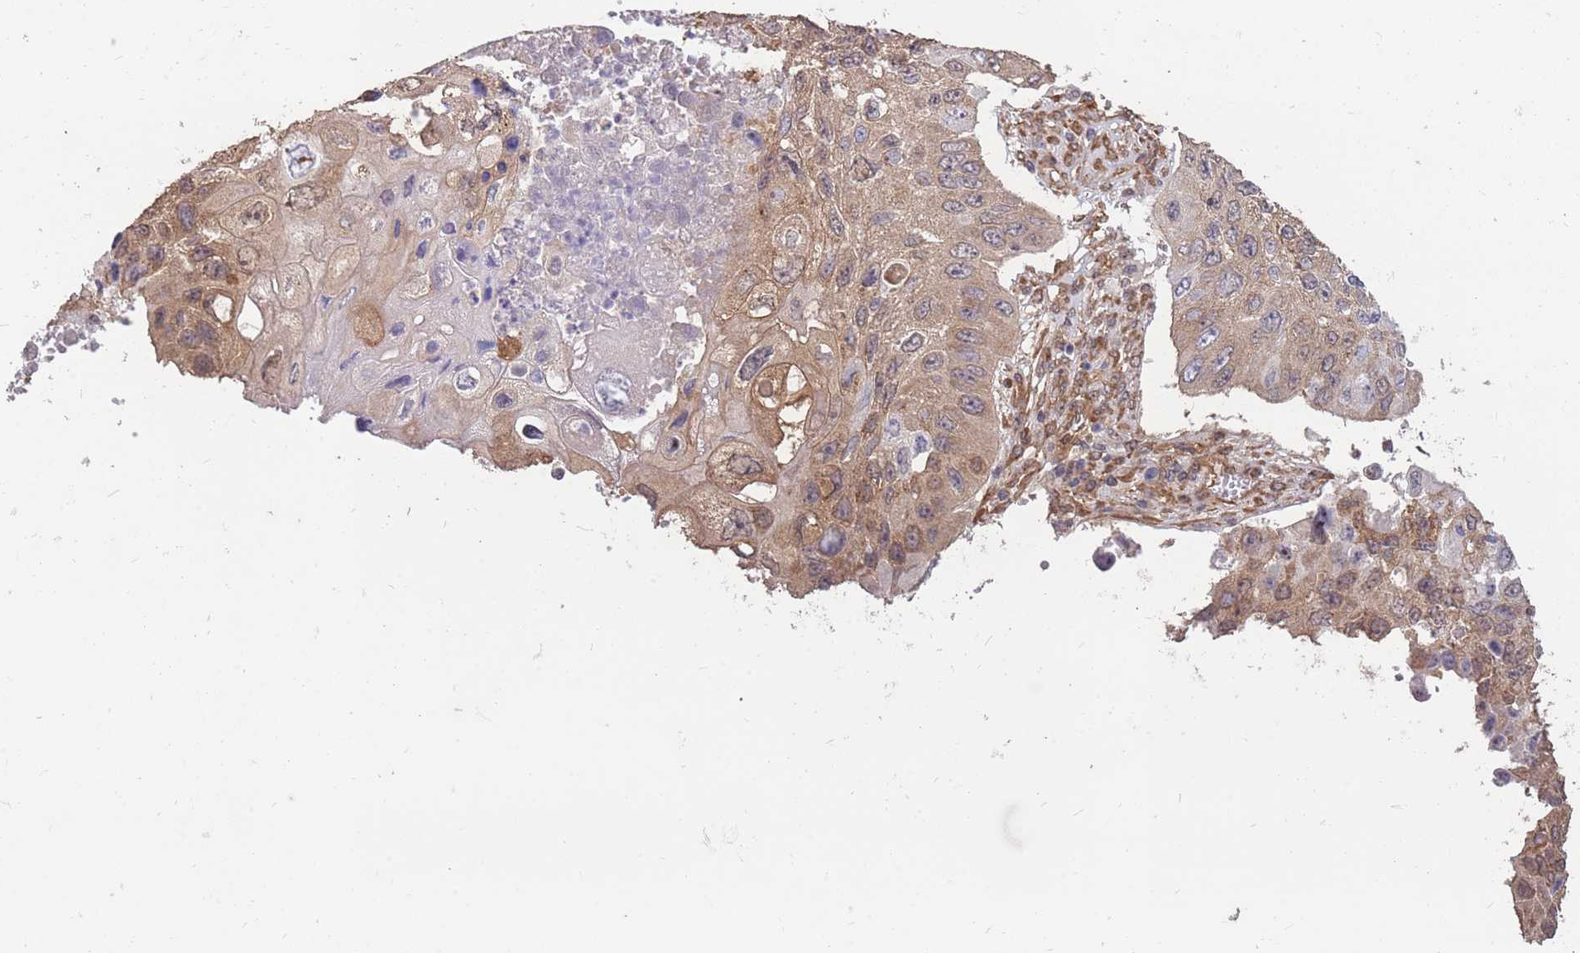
{"staining": {"intensity": "moderate", "quantity": ">75%", "location": "cytoplasmic/membranous"}, "tissue": "lung cancer", "cell_type": "Tumor cells", "image_type": "cancer", "snomed": [{"axis": "morphology", "description": "Squamous cell carcinoma, NOS"}, {"axis": "topography", "description": "Lung"}], "caption": "IHC (DAB) staining of lung squamous cell carcinoma reveals moderate cytoplasmic/membranous protein positivity in about >75% of tumor cells.", "gene": "DYNC1LI2", "patient": {"sex": "male", "age": 61}}